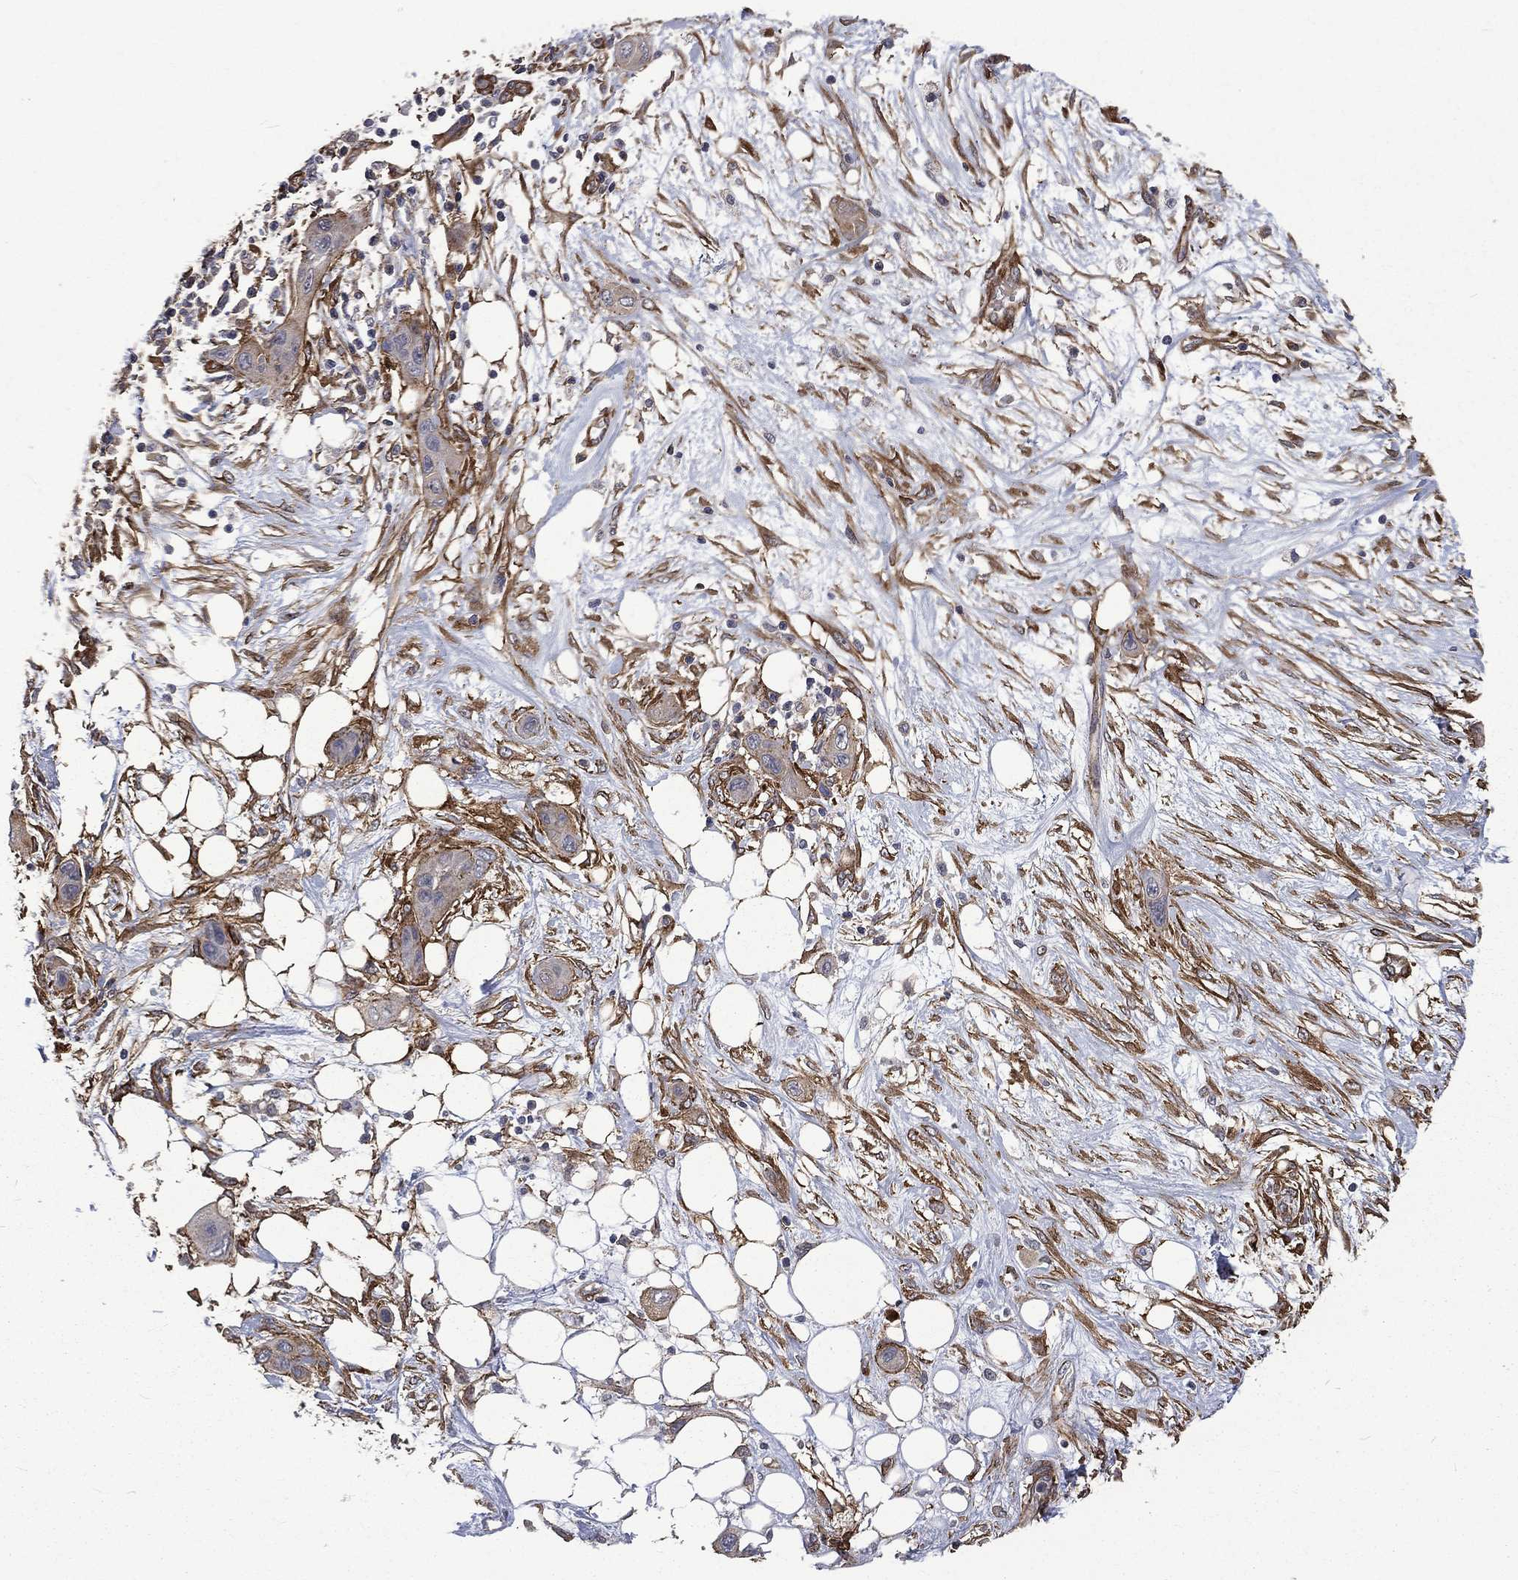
{"staining": {"intensity": "weak", "quantity": "25%-75%", "location": "cytoplasmic/membranous"}, "tissue": "skin cancer", "cell_type": "Tumor cells", "image_type": "cancer", "snomed": [{"axis": "morphology", "description": "Squamous cell carcinoma, NOS"}, {"axis": "topography", "description": "Skin"}], "caption": "This photomicrograph shows immunohistochemistry staining of human squamous cell carcinoma (skin), with low weak cytoplasmic/membranous expression in about 25%-75% of tumor cells.", "gene": "PPFIBP1", "patient": {"sex": "male", "age": 79}}